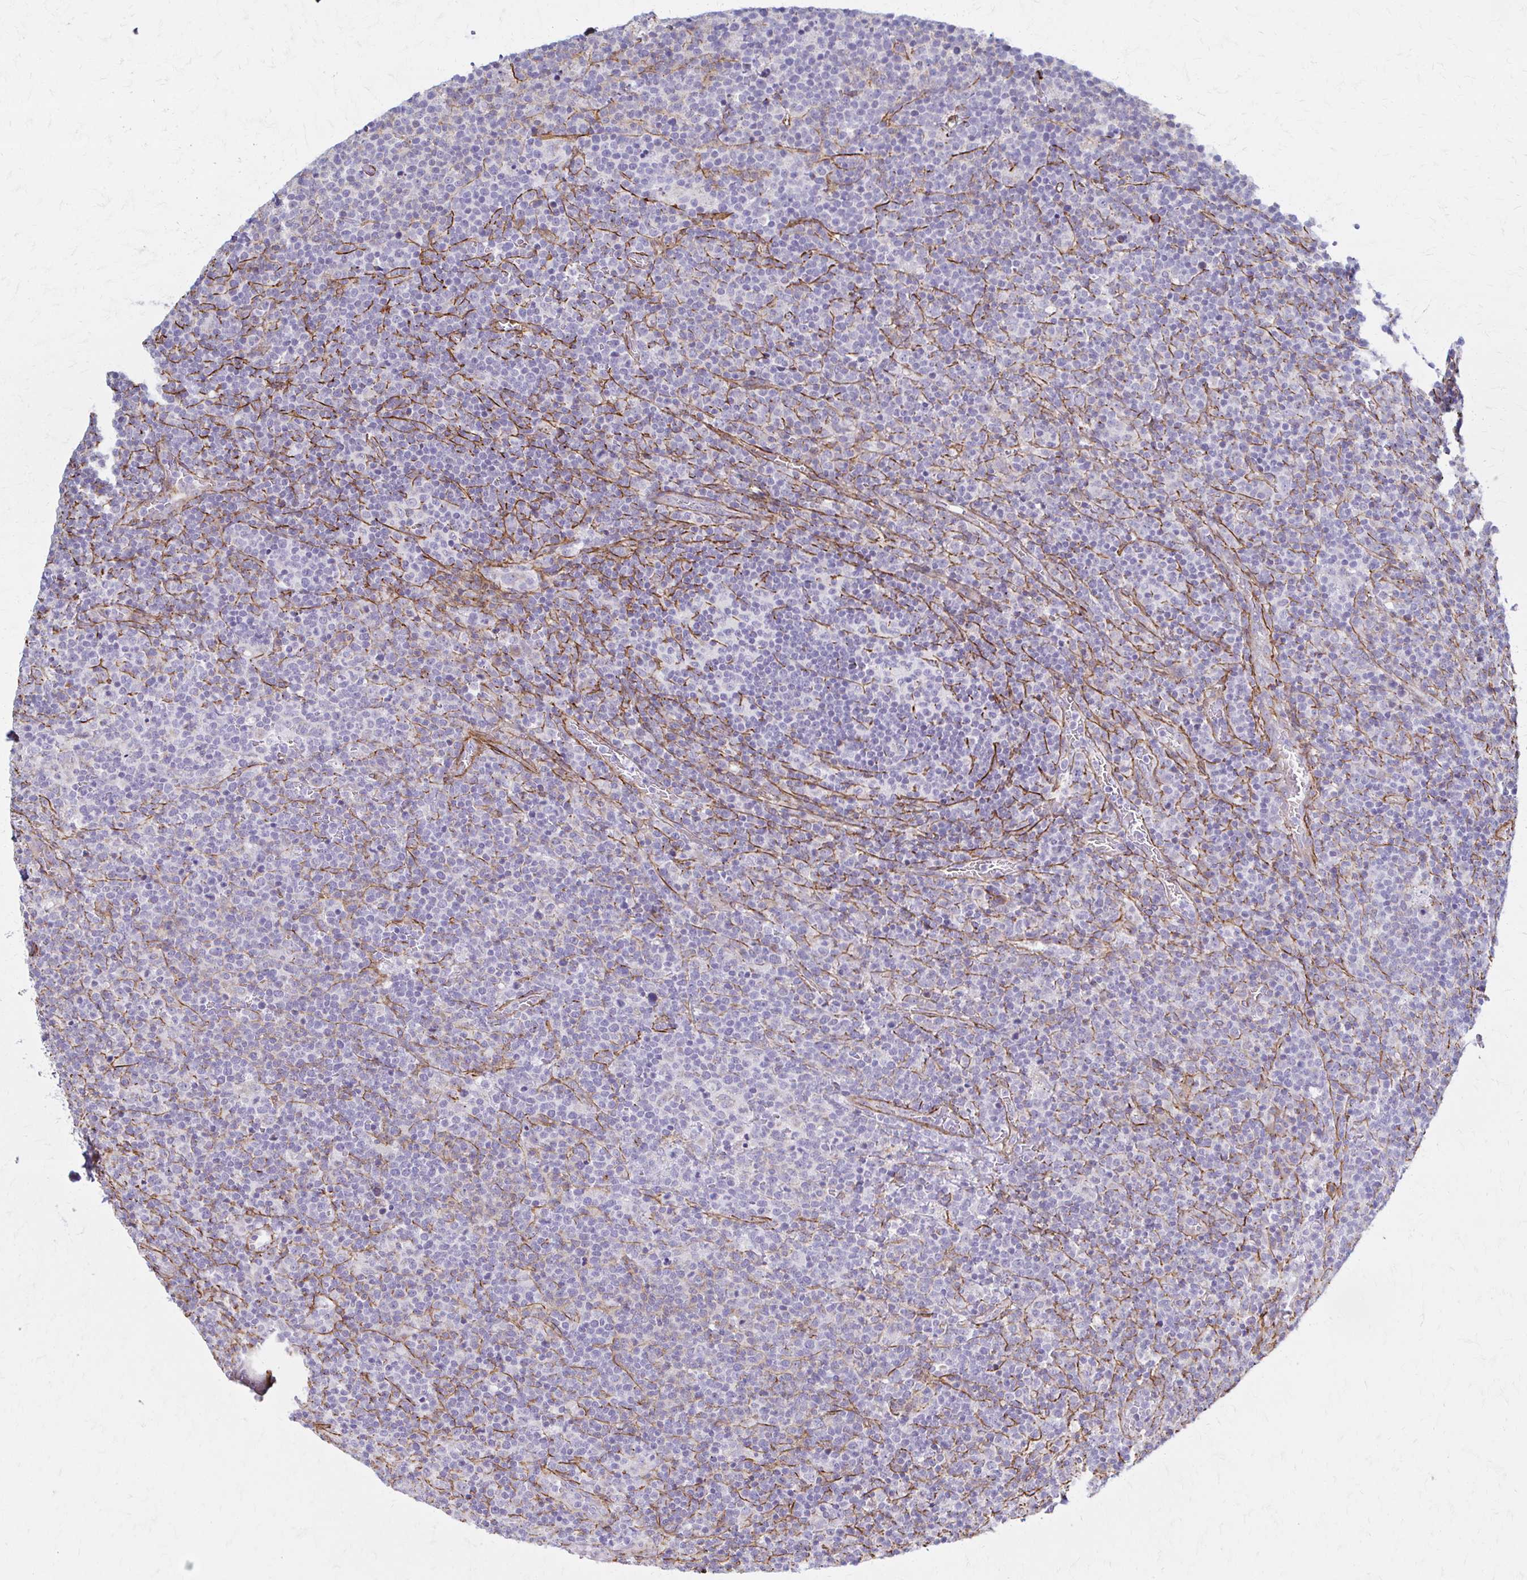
{"staining": {"intensity": "negative", "quantity": "none", "location": "none"}, "tissue": "lymphoma", "cell_type": "Tumor cells", "image_type": "cancer", "snomed": [{"axis": "morphology", "description": "Malignant lymphoma, non-Hodgkin's type, High grade"}, {"axis": "topography", "description": "Lymph node"}], "caption": "Lymphoma was stained to show a protein in brown. There is no significant expression in tumor cells. The staining was performed using DAB to visualize the protein expression in brown, while the nuclei were stained in blue with hematoxylin (Magnification: 20x).", "gene": "TIMMDC1", "patient": {"sex": "male", "age": 61}}